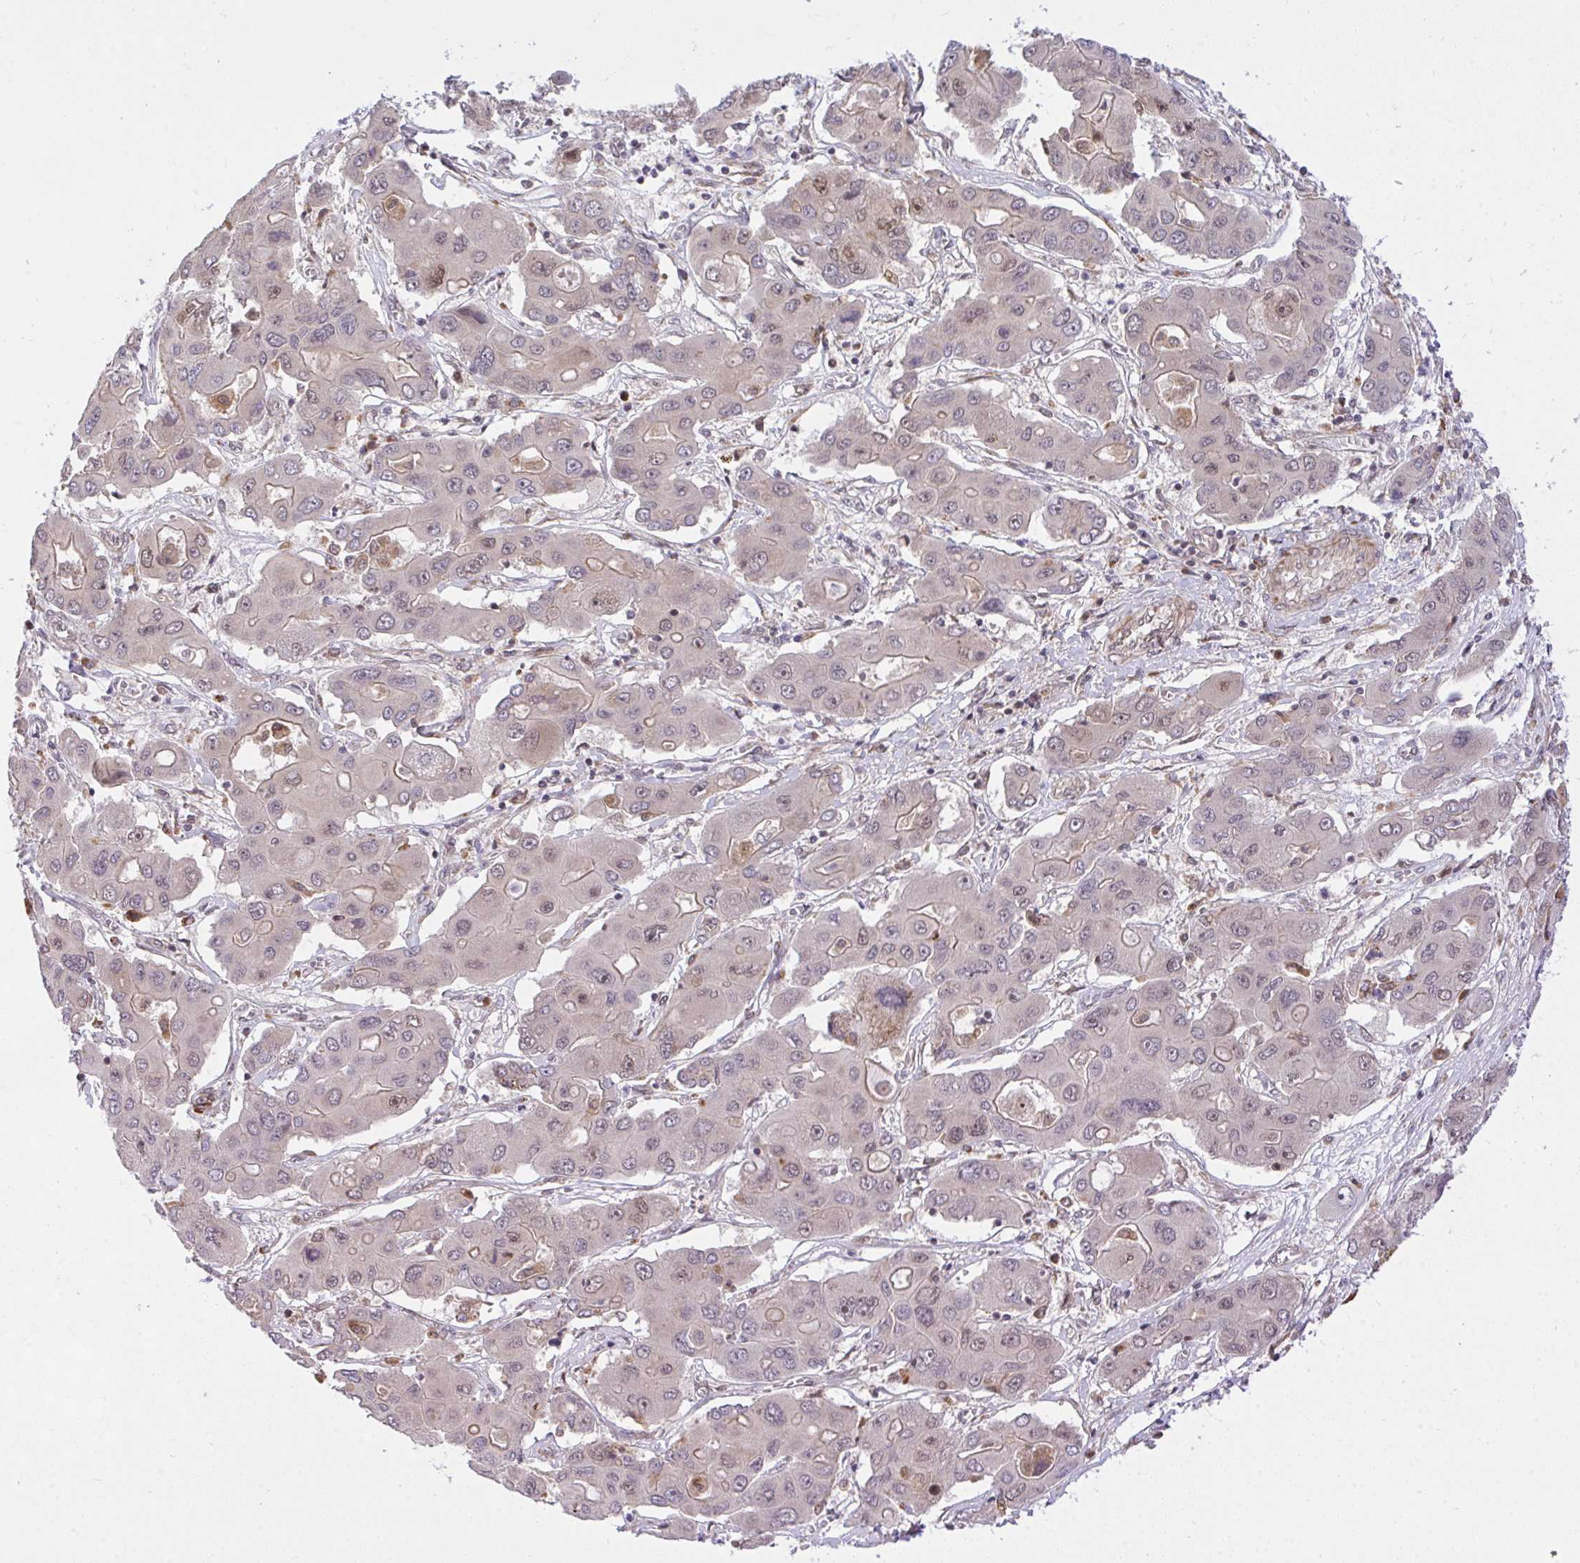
{"staining": {"intensity": "negative", "quantity": "none", "location": "none"}, "tissue": "liver cancer", "cell_type": "Tumor cells", "image_type": "cancer", "snomed": [{"axis": "morphology", "description": "Cholangiocarcinoma"}, {"axis": "topography", "description": "Liver"}], "caption": "Tumor cells show no significant protein staining in liver cholangiocarcinoma.", "gene": "ERI1", "patient": {"sex": "male", "age": 67}}